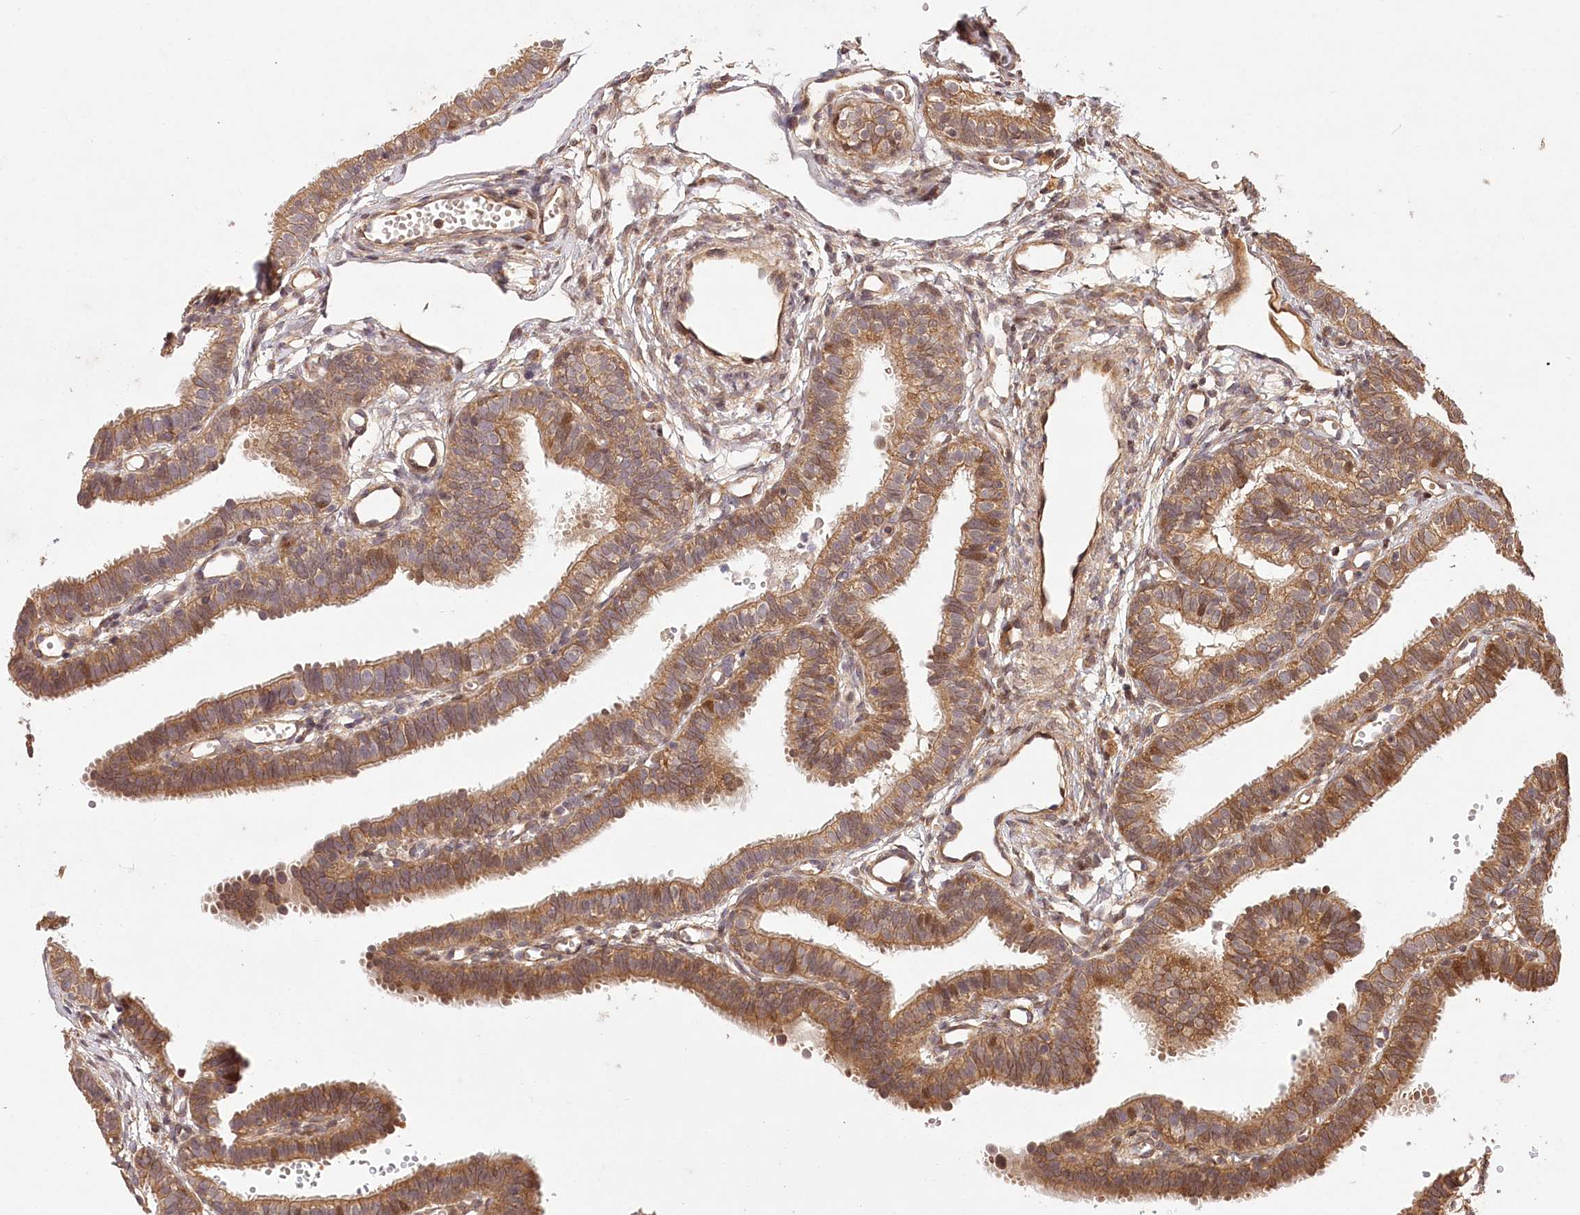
{"staining": {"intensity": "moderate", "quantity": ">75%", "location": "cytoplasmic/membranous"}, "tissue": "fallopian tube", "cell_type": "Glandular cells", "image_type": "normal", "snomed": [{"axis": "morphology", "description": "Normal tissue, NOS"}, {"axis": "topography", "description": "Fallopian tube"}, {"axis": "topography", "description": "Placenta"}], "caption": "The histopathology image reveals staining of normal fallopian tube, revealing moderate cytoplasmic/membranous protein expression (brown color) within glandular cells.", "gene": "LSS", "patient": {"sex": "female", "age": 34}}